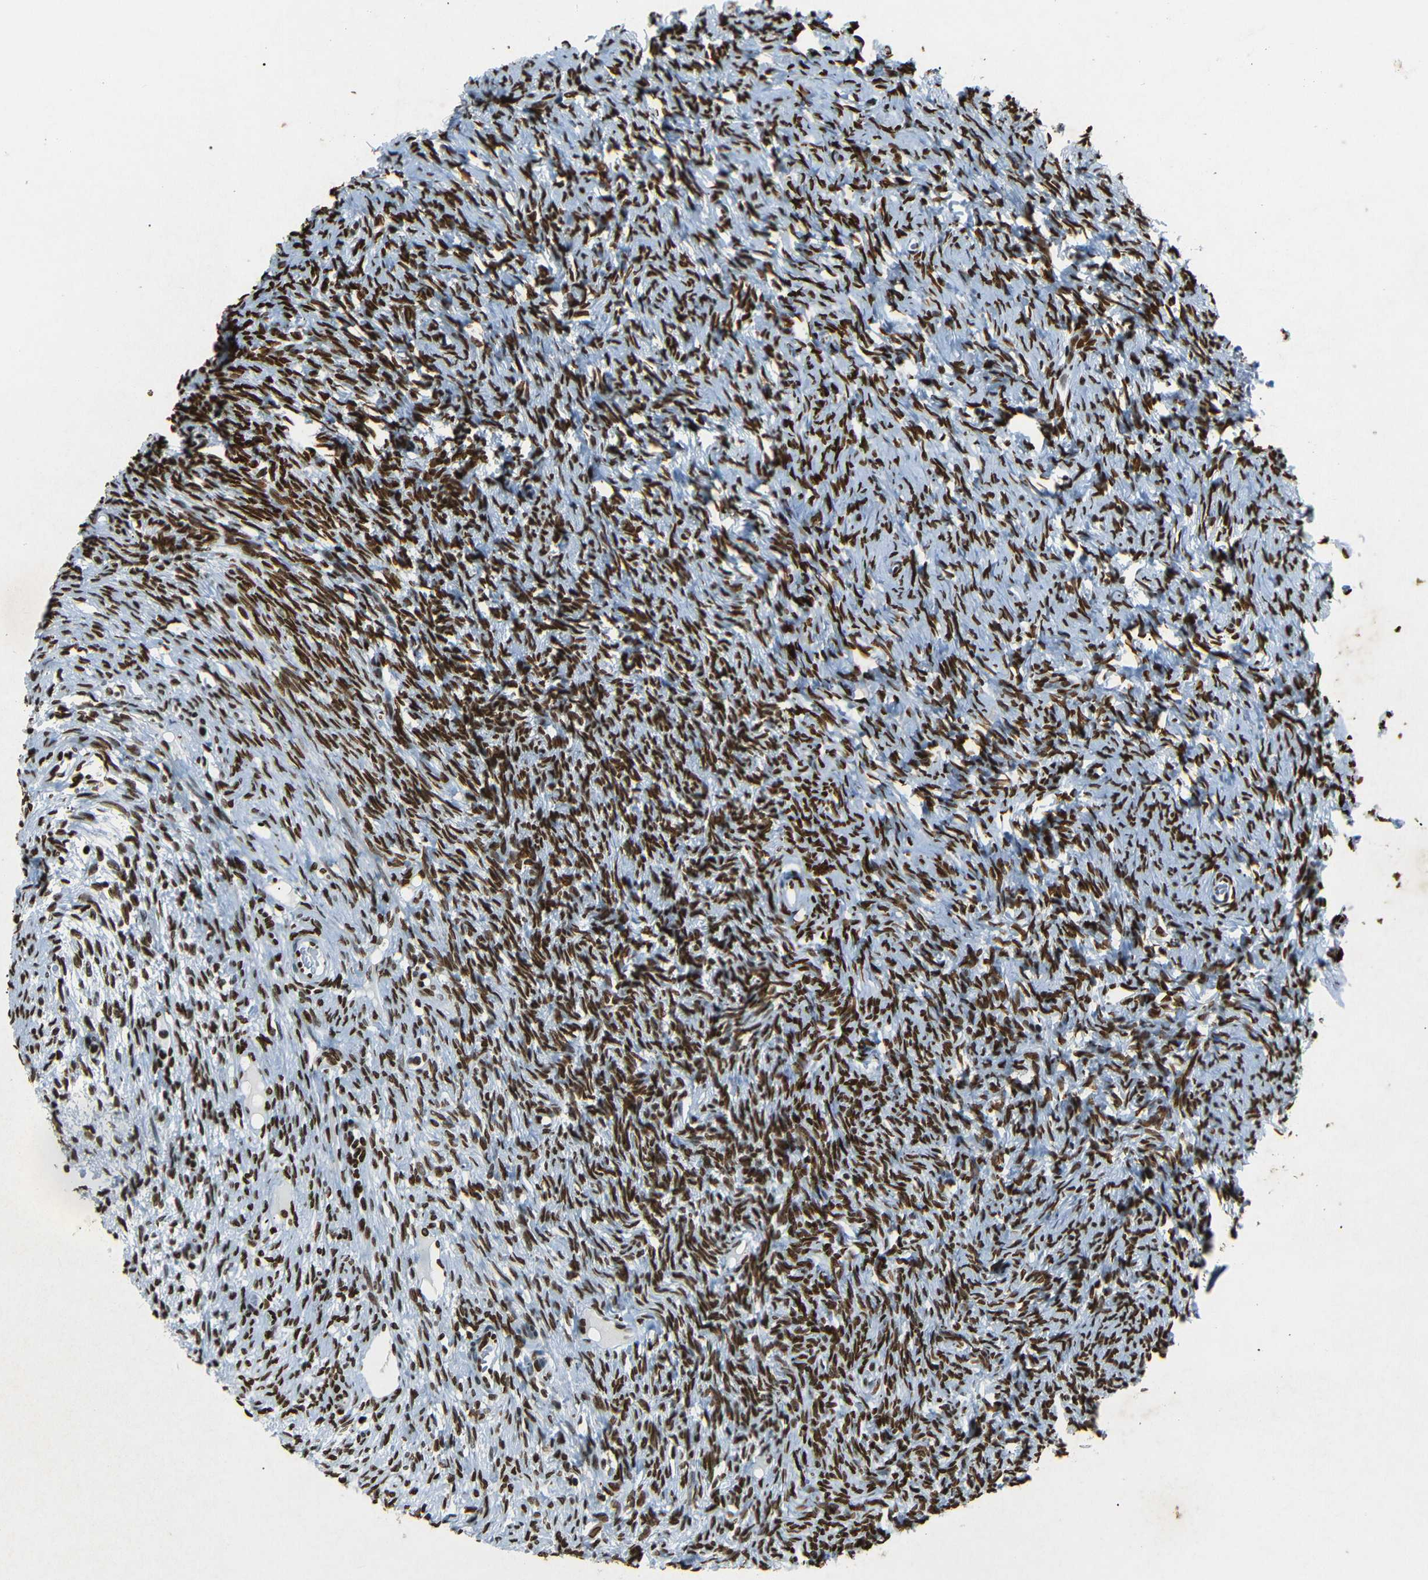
{"staining": {"intensity": "strong", "quantity": ">75%", "location": "nuclear"}, "tissue": "ovary", "cell_type": "Follicle cells", "image_type": "normal", "snomed": [{"axis": "morphology", "description": "Normal tissue, NOS"}, {"axis": "topography", "description": "Ovary"}], "caption": "Protein expression analysis of normal ovary shows strong nuclear expression in about >75% of follicle cells. Nuclei are stained in blue.", "gene": "HMGN1", "patient": {"sex": "female", "age": 33}}